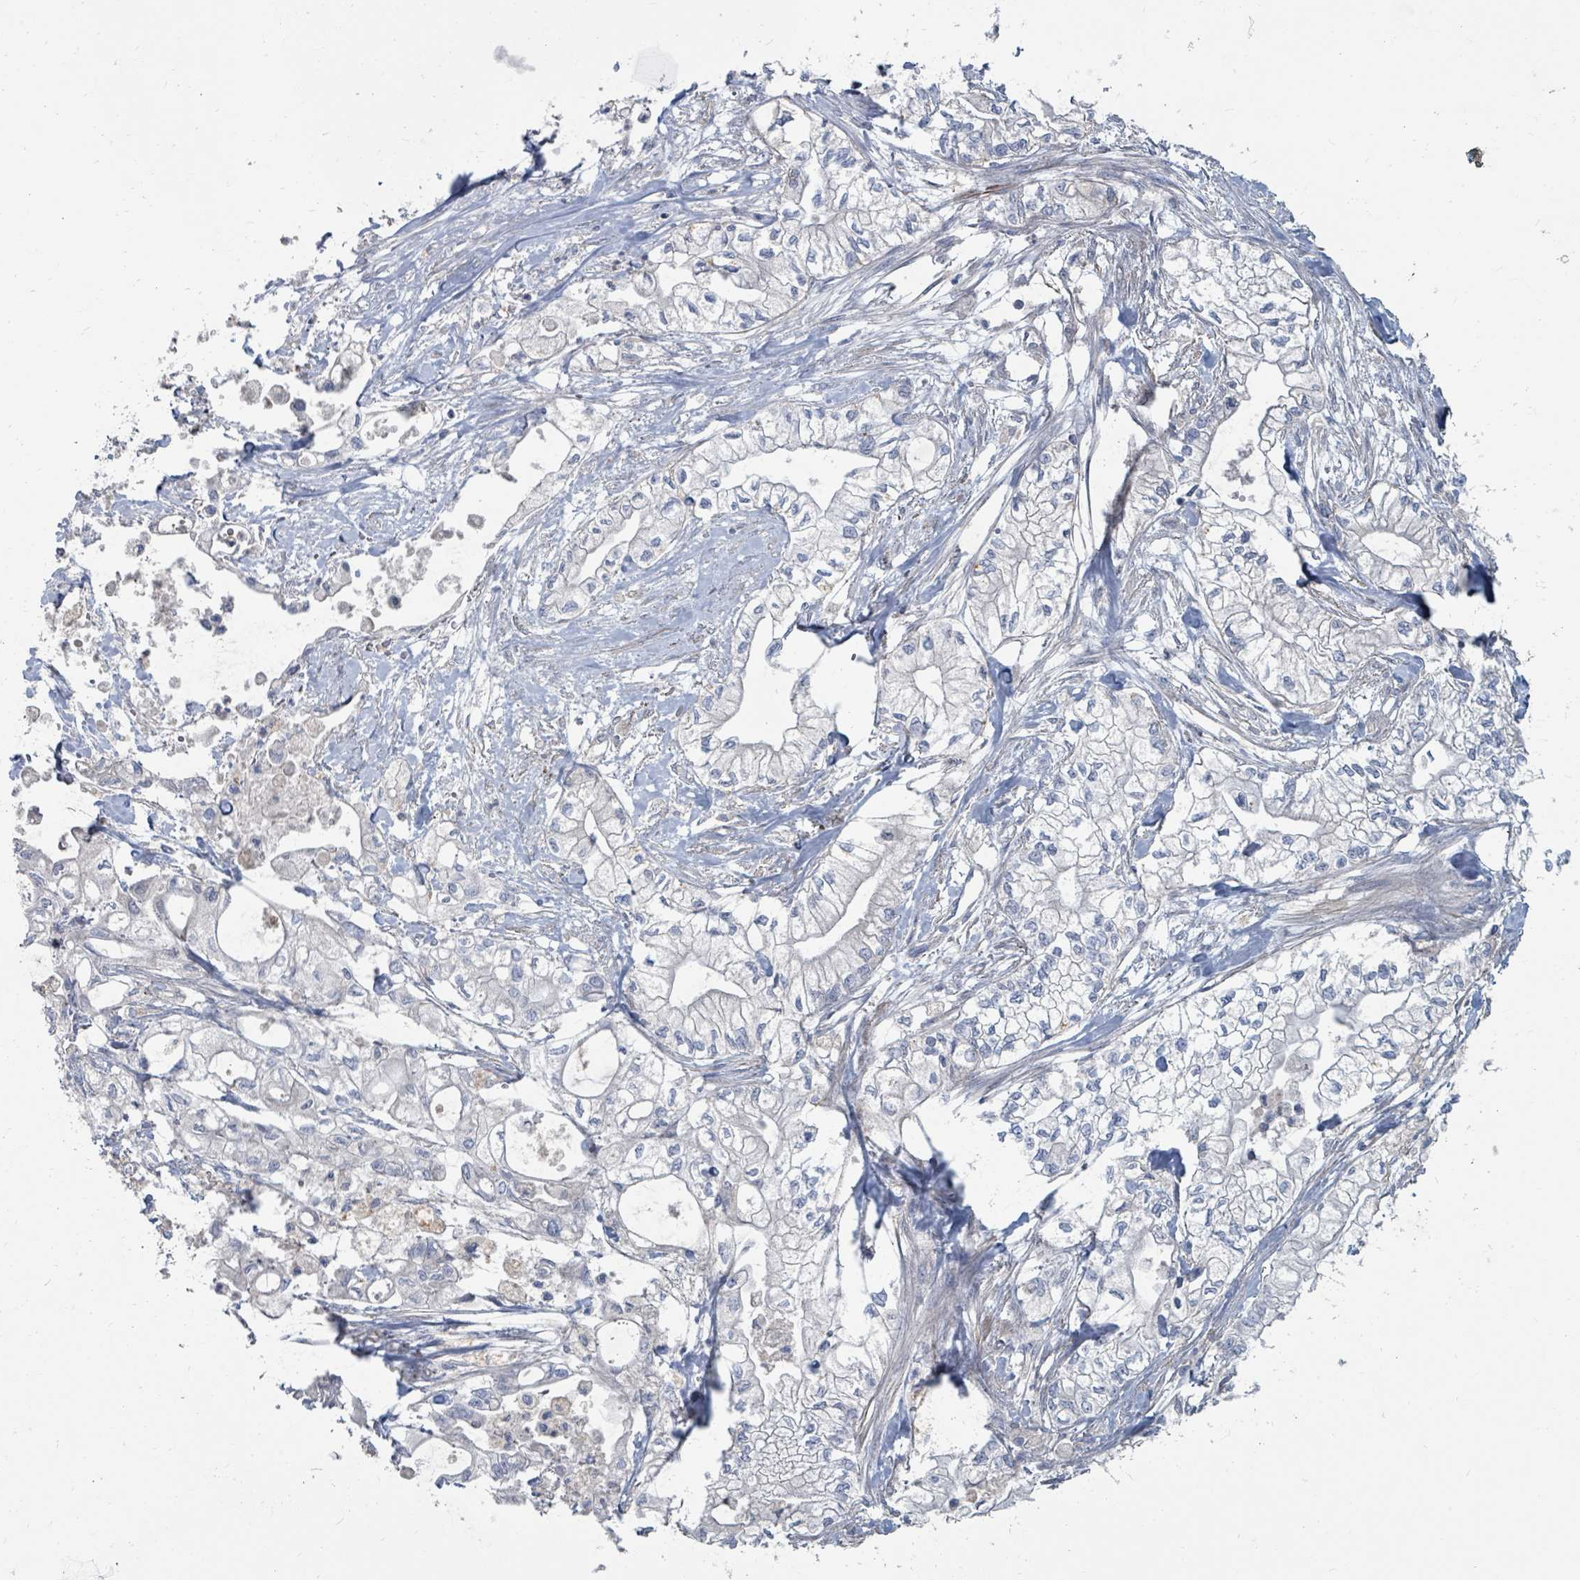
{"staining": {"intensity": "negative", "quantity": "none", "location": "none"}, "tissue": "pancreatic cancer", "cell_type": "Tumor cells", "image_type": "cancer", "snomed": [{"axis": "morphology", "description": "Adenocarcinoma, NOS"}, {"axis": "topography", "description": "Pancreas"}], "caption": "Immunohistochemical staining of pancreatic cancer reveals no significant positivity in tumor cells. Brightfield microscopy of immunohistochemistry stained with DAB (3,3'-diaminobenzidine) (brown) and hematoxylin (blue), captured at high magnification.", "gene": "ARGFX", "patient": {"sex": "male", "age": 79}}